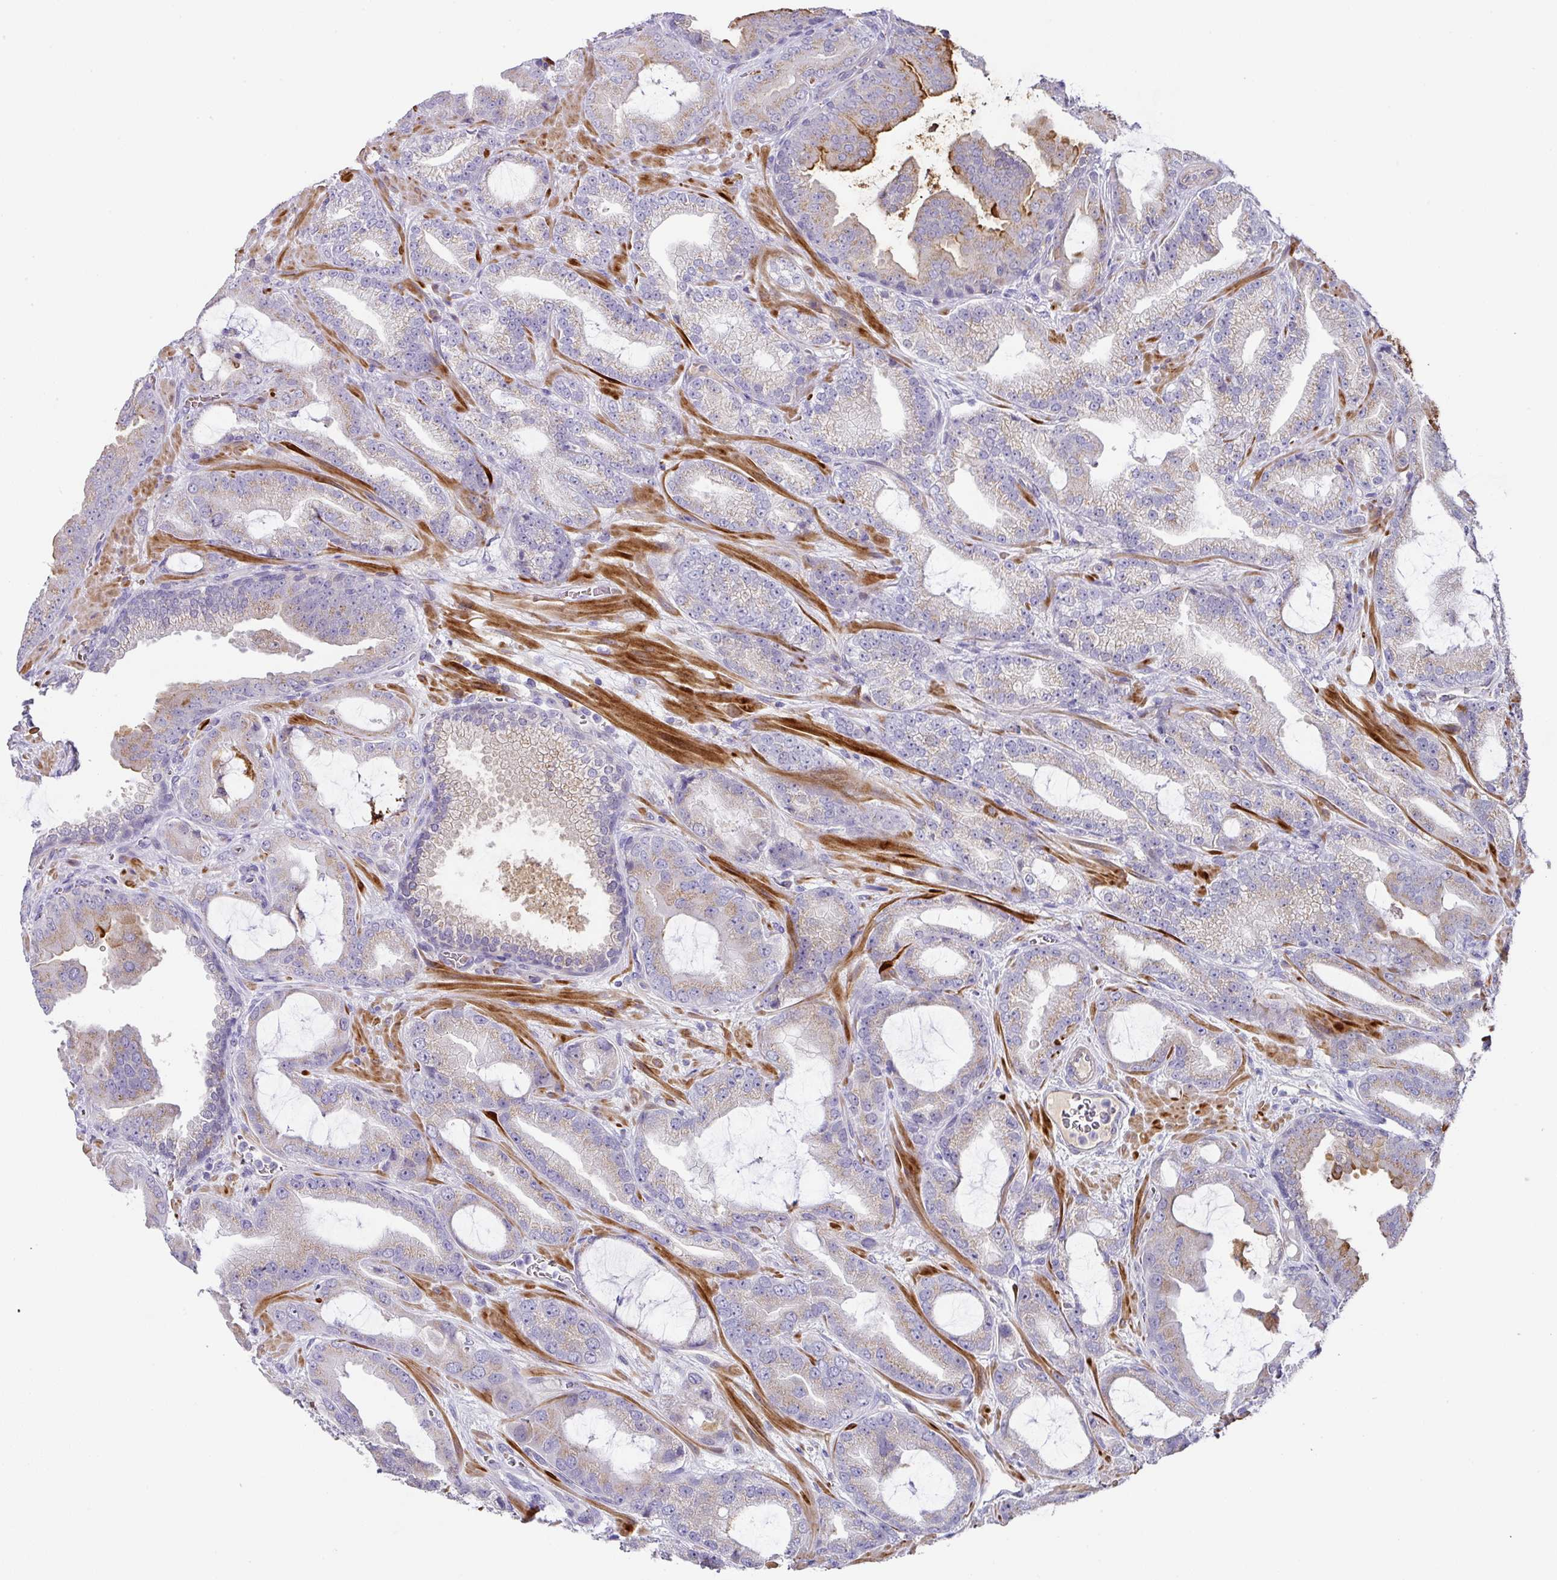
{"staining": {"intensity": "weak", "quantity": "<25%", "location": "cytoplasmic/membranous"}, "tissue": "prostate cancer", "cell_type": "Tumor cells", "image_type": "cancer", "snomed": [{"axis": "morphology", "description": "Adenocarcinoma, High grade"}, {"axis": "topography", "description": "Prostate"}], "caption": "Human adenocarcinoma (high-grade) (prostate) stained for a protein using immunohistochemistry reveals no staining in tumor cells.", "gene": "TARM1", "patient": {"sex": "male", "age": 68}}